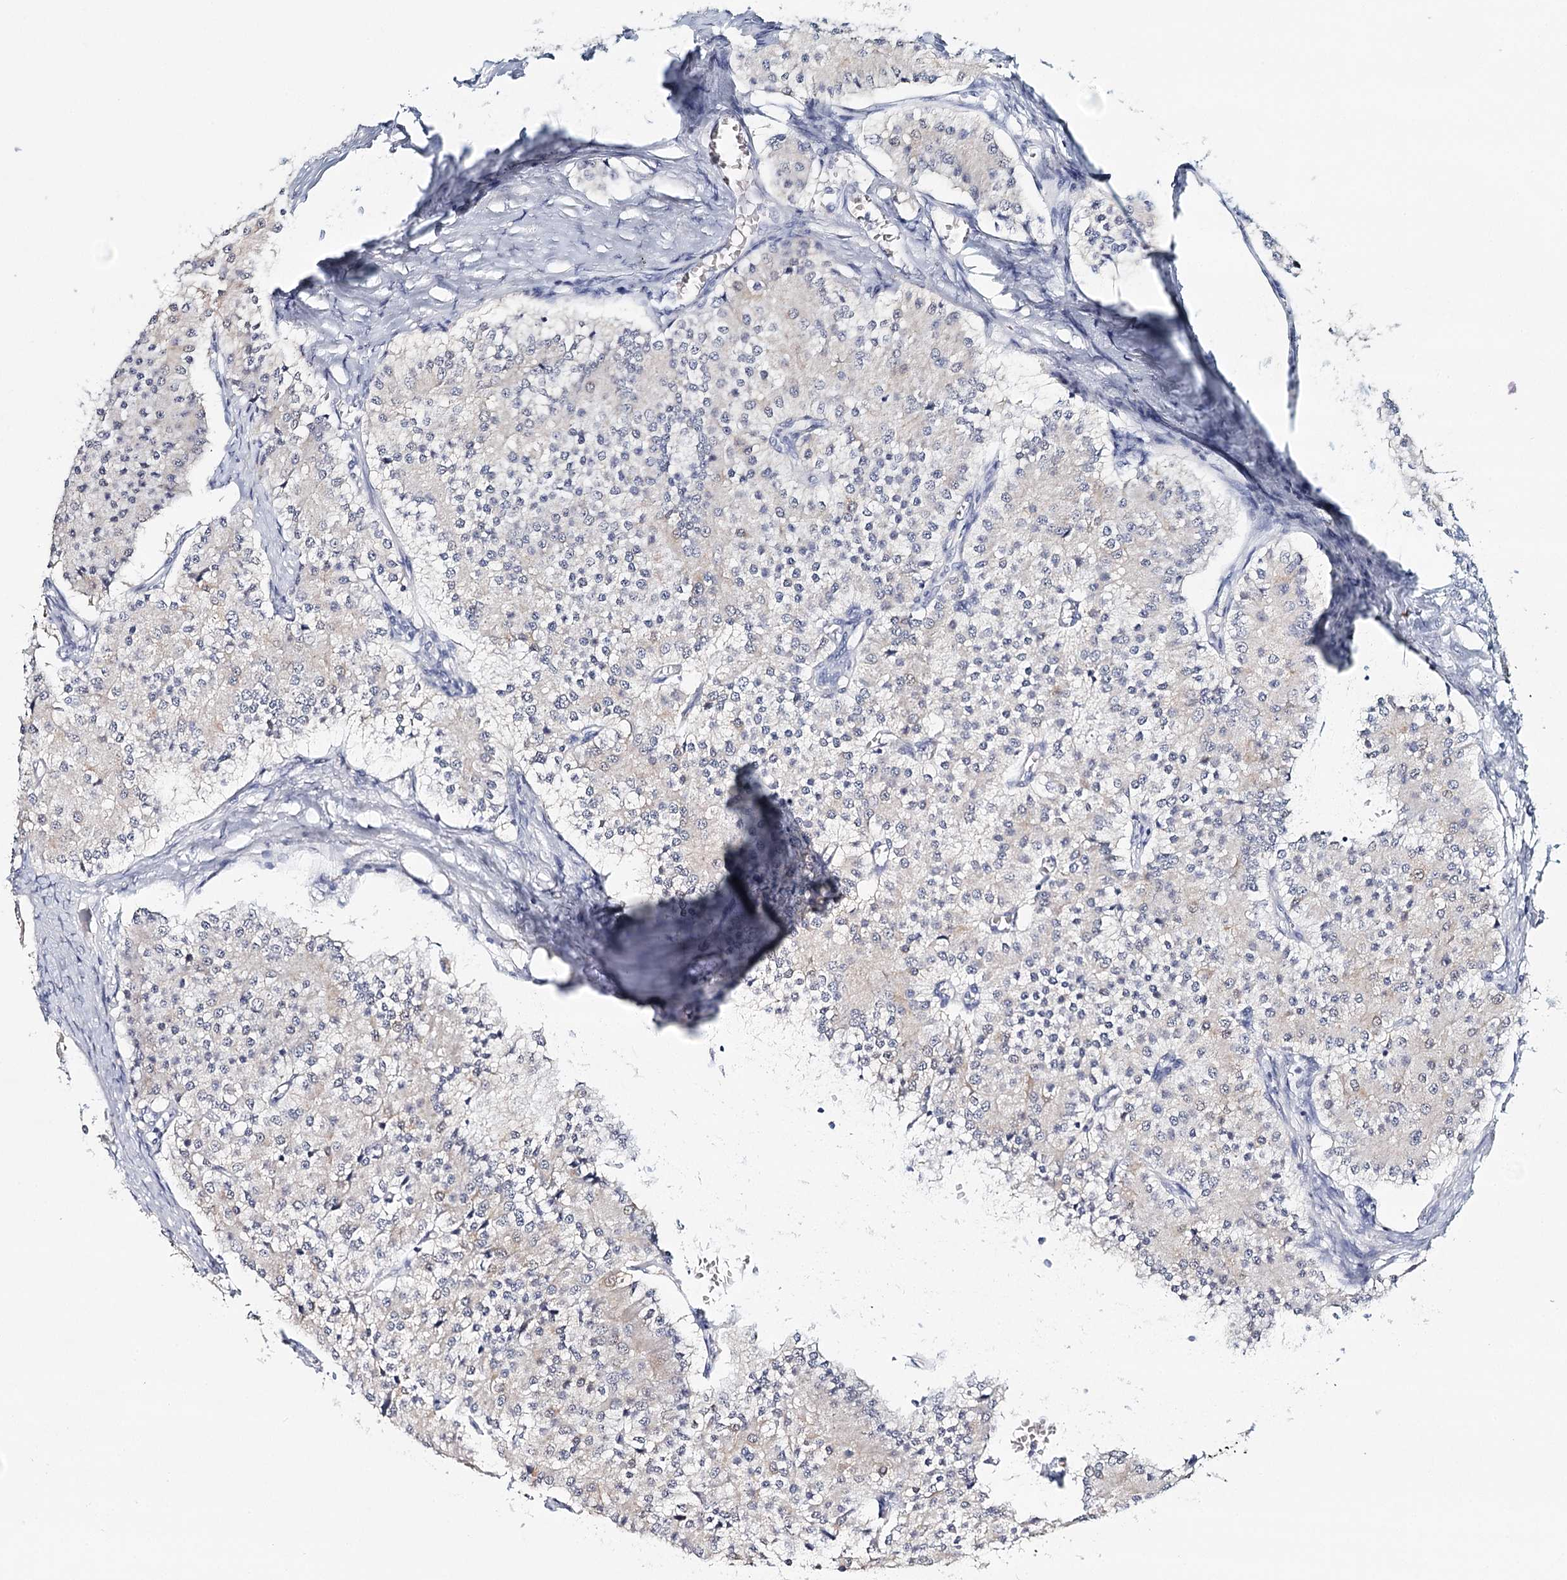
{"staining": {"intensity": "negative", "quantity": "none", "location": "none"}, "tissue": "carcinoid", "cell_type": "Tumor cells", "image_type": "cancer", "snomed": [{"axis": "morphology", "description": "Carcinoid, malignant, NOS"}, {"axis": "topography", "description": "Colon"}], "caption": "Malignant carcinoid stained for a protein using IHC shows no staining tumor cells.", "gene": "HSPA4L", "patient": {"sex": "female", "age": 52}}